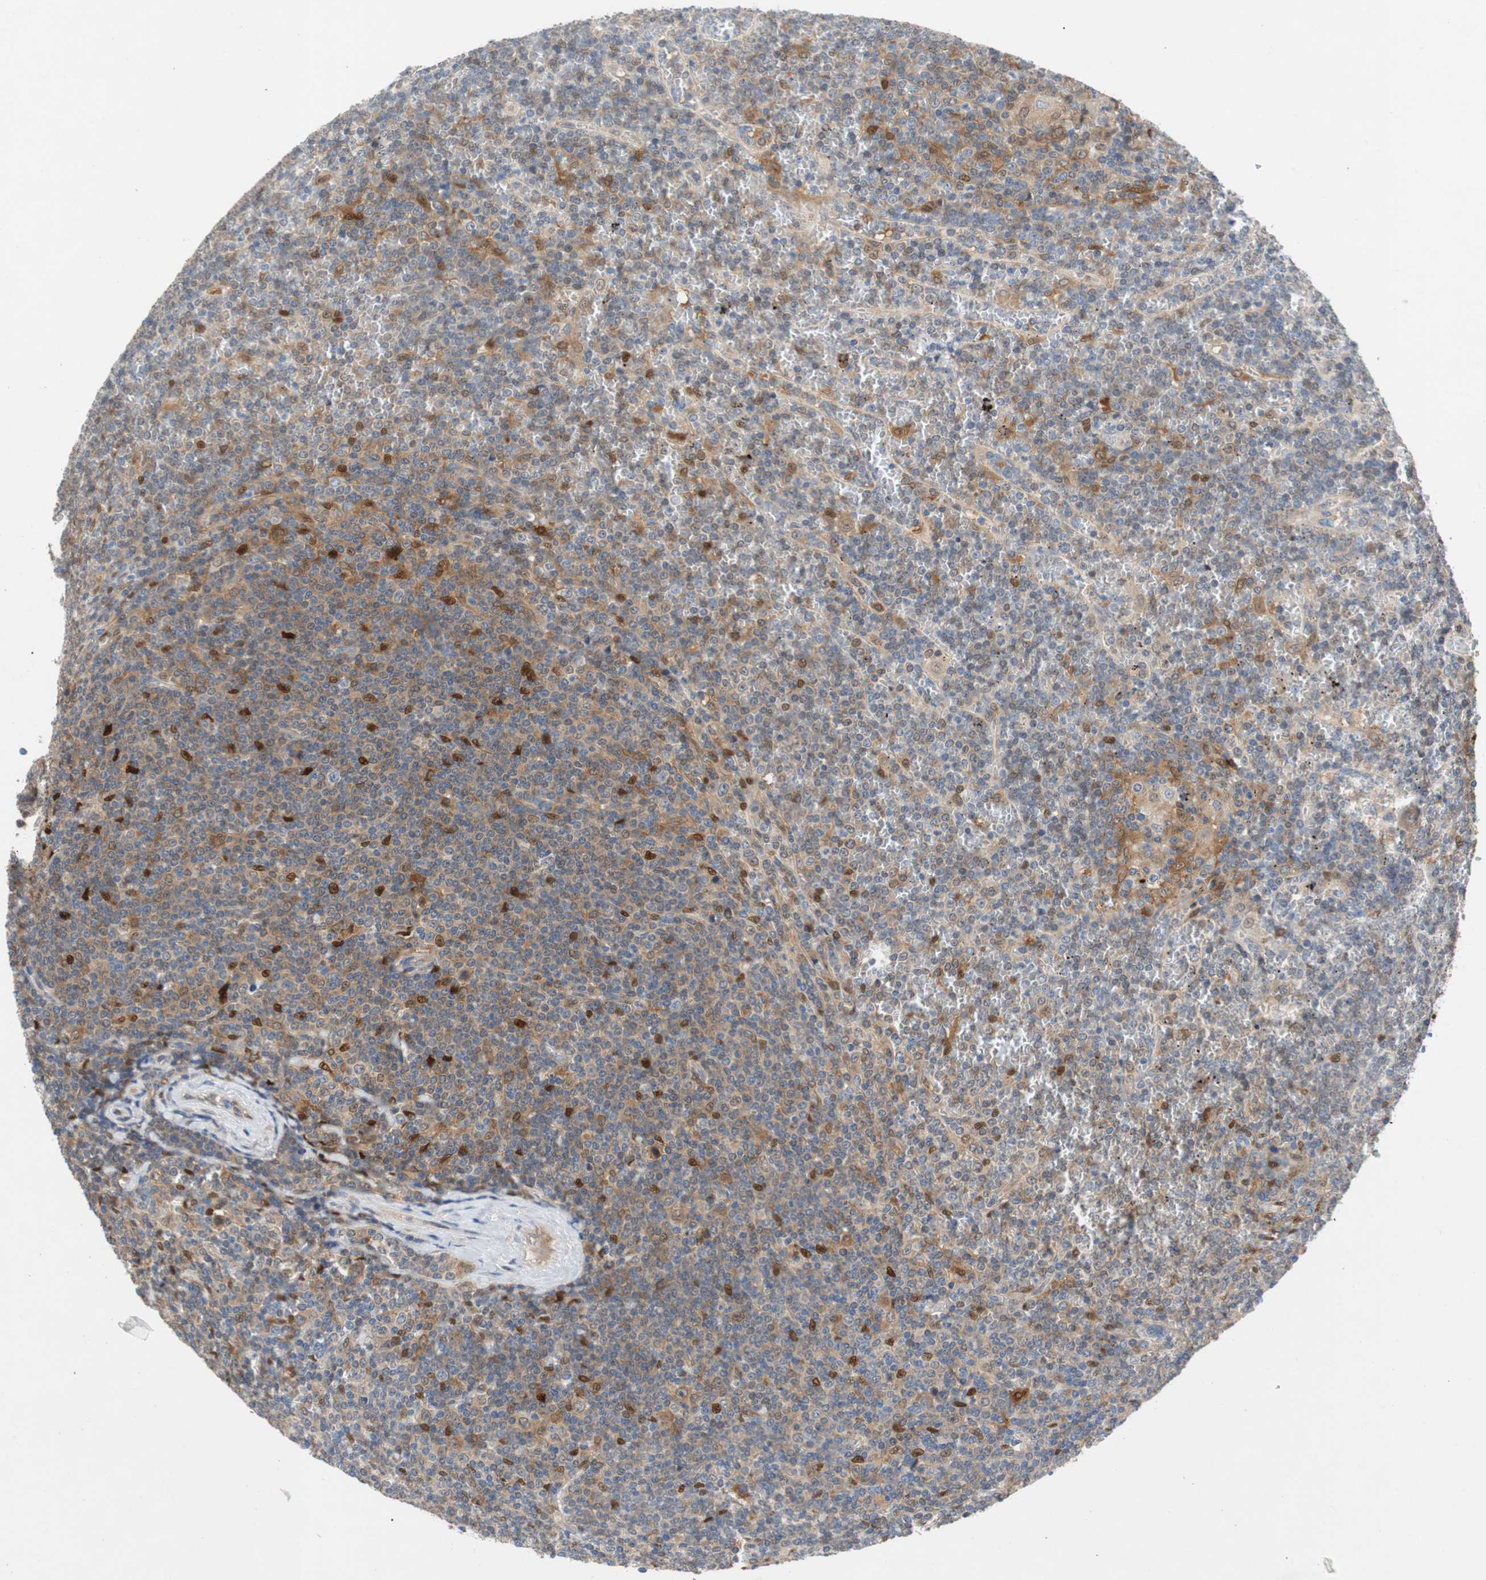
{"staining": {"intensity": "moderate", "quantity": "<25%", "location": "cytoplasmic/membranous,nuclear"}, "tissue": "lymphoma", "cell_type": "Tumor cells", "image_type": "cancer", "snomed": [{"axis": "morphology", "description": "Malignant lymphoma, non-Hodgkin's type, Low grade"}, {"axis": "topography", "description": "Spleen"}], "caption": "A micrograph of human low-grade malignant lymphoma, non-Hodgkin's type stained for a protein shows moderate cytoplasmic/membranous and nuclear brown staining in tumor cells.", "gene": "RELB", "patient": {"sex": "female", "age": 19}}